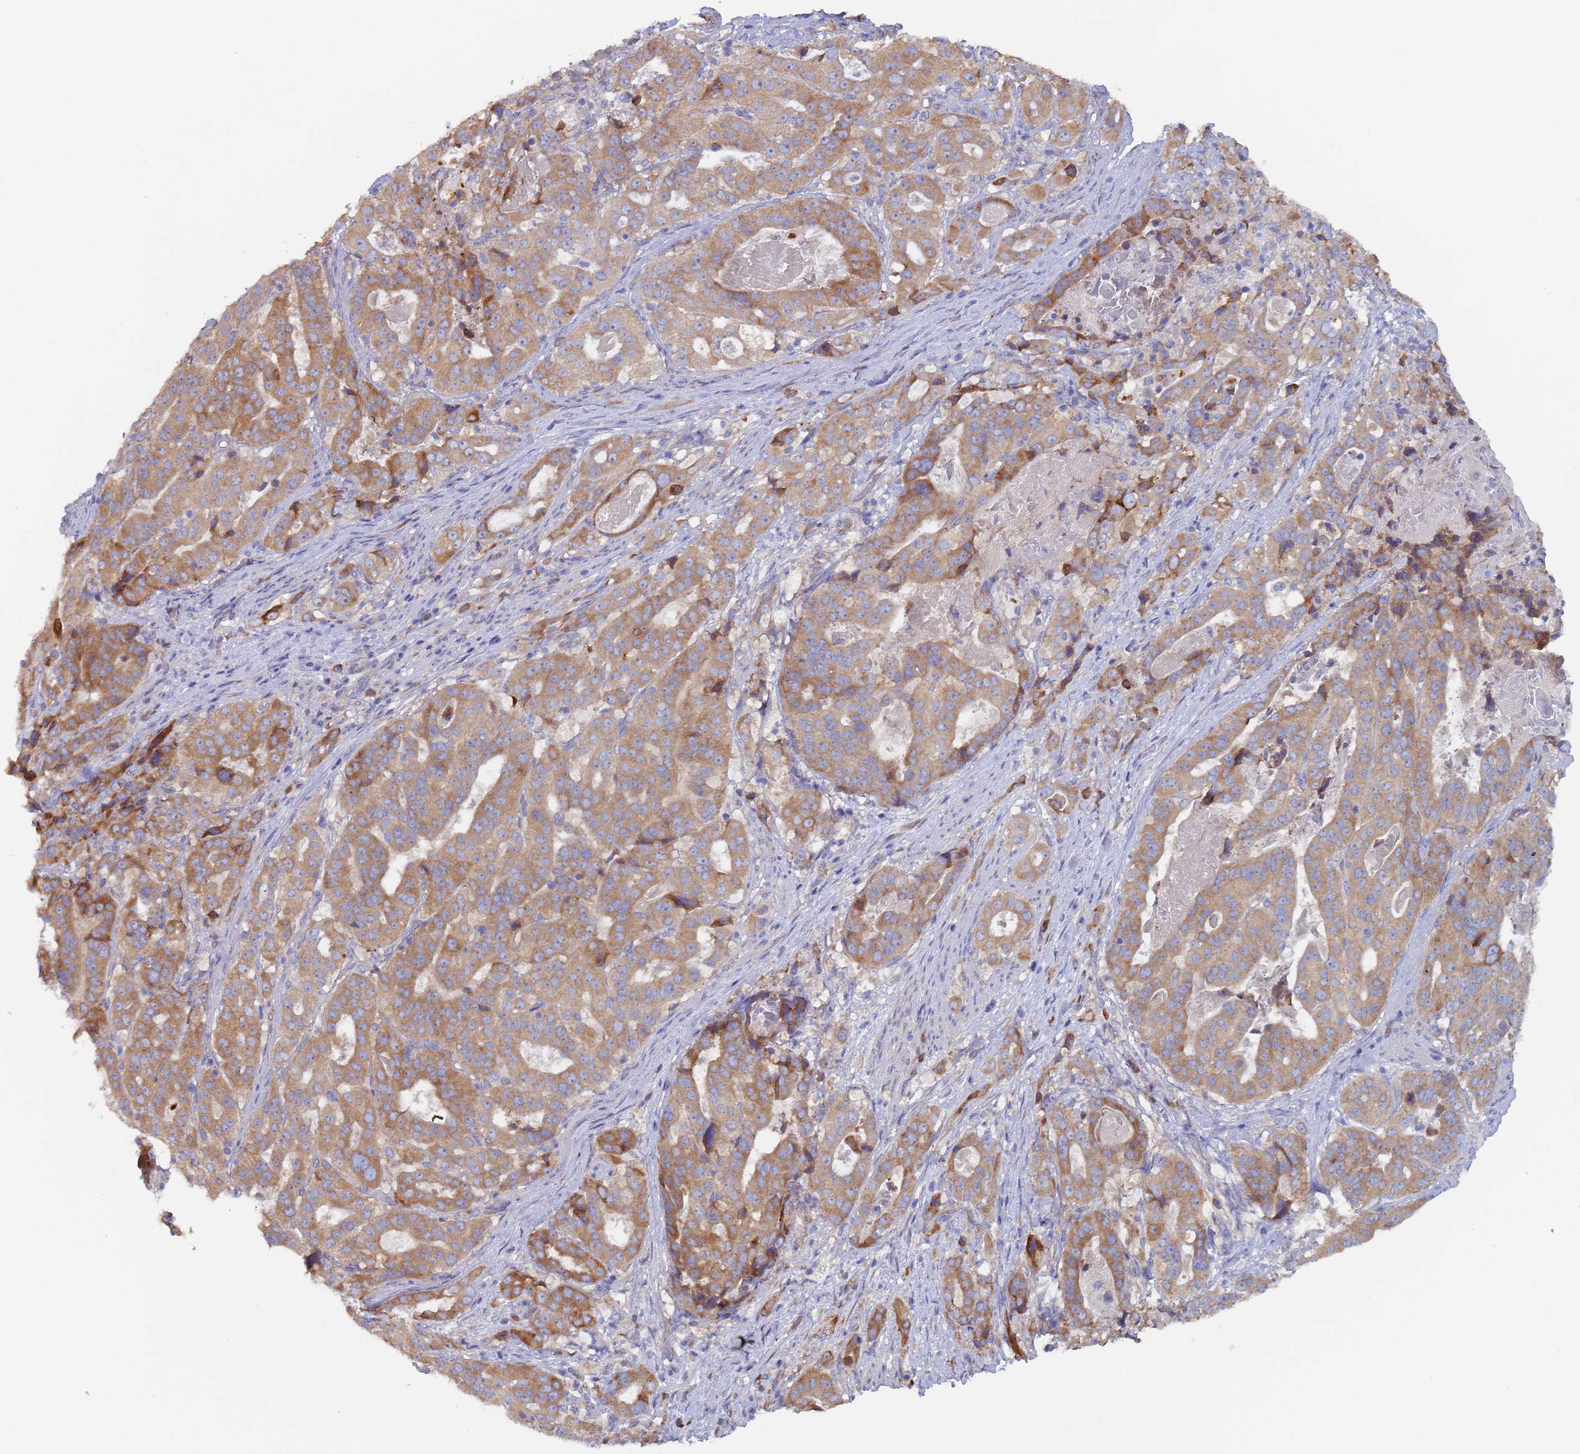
{"staining": {"intensity": "moderate", "quantity": ">75%", "location": "cytoplasmic/membranous"}, "tissue": "stomach cancer", "cell_type": "Tumor cells", "image_type": "cancer", "snomed": [{"axis": "morphology", "description": "Adenocarcinoma, NOS"}, {"axis": "topography", "description": "Stomach"}], "caption": "Immunohistochemistry of human stomach adenocarcinoma exhibits medium levels of moderate cytoplasmic/membranous staining in about >75% of tumor cells.", "gene": "ZNF844", "patient": {"sex": "male", "age": 48}}